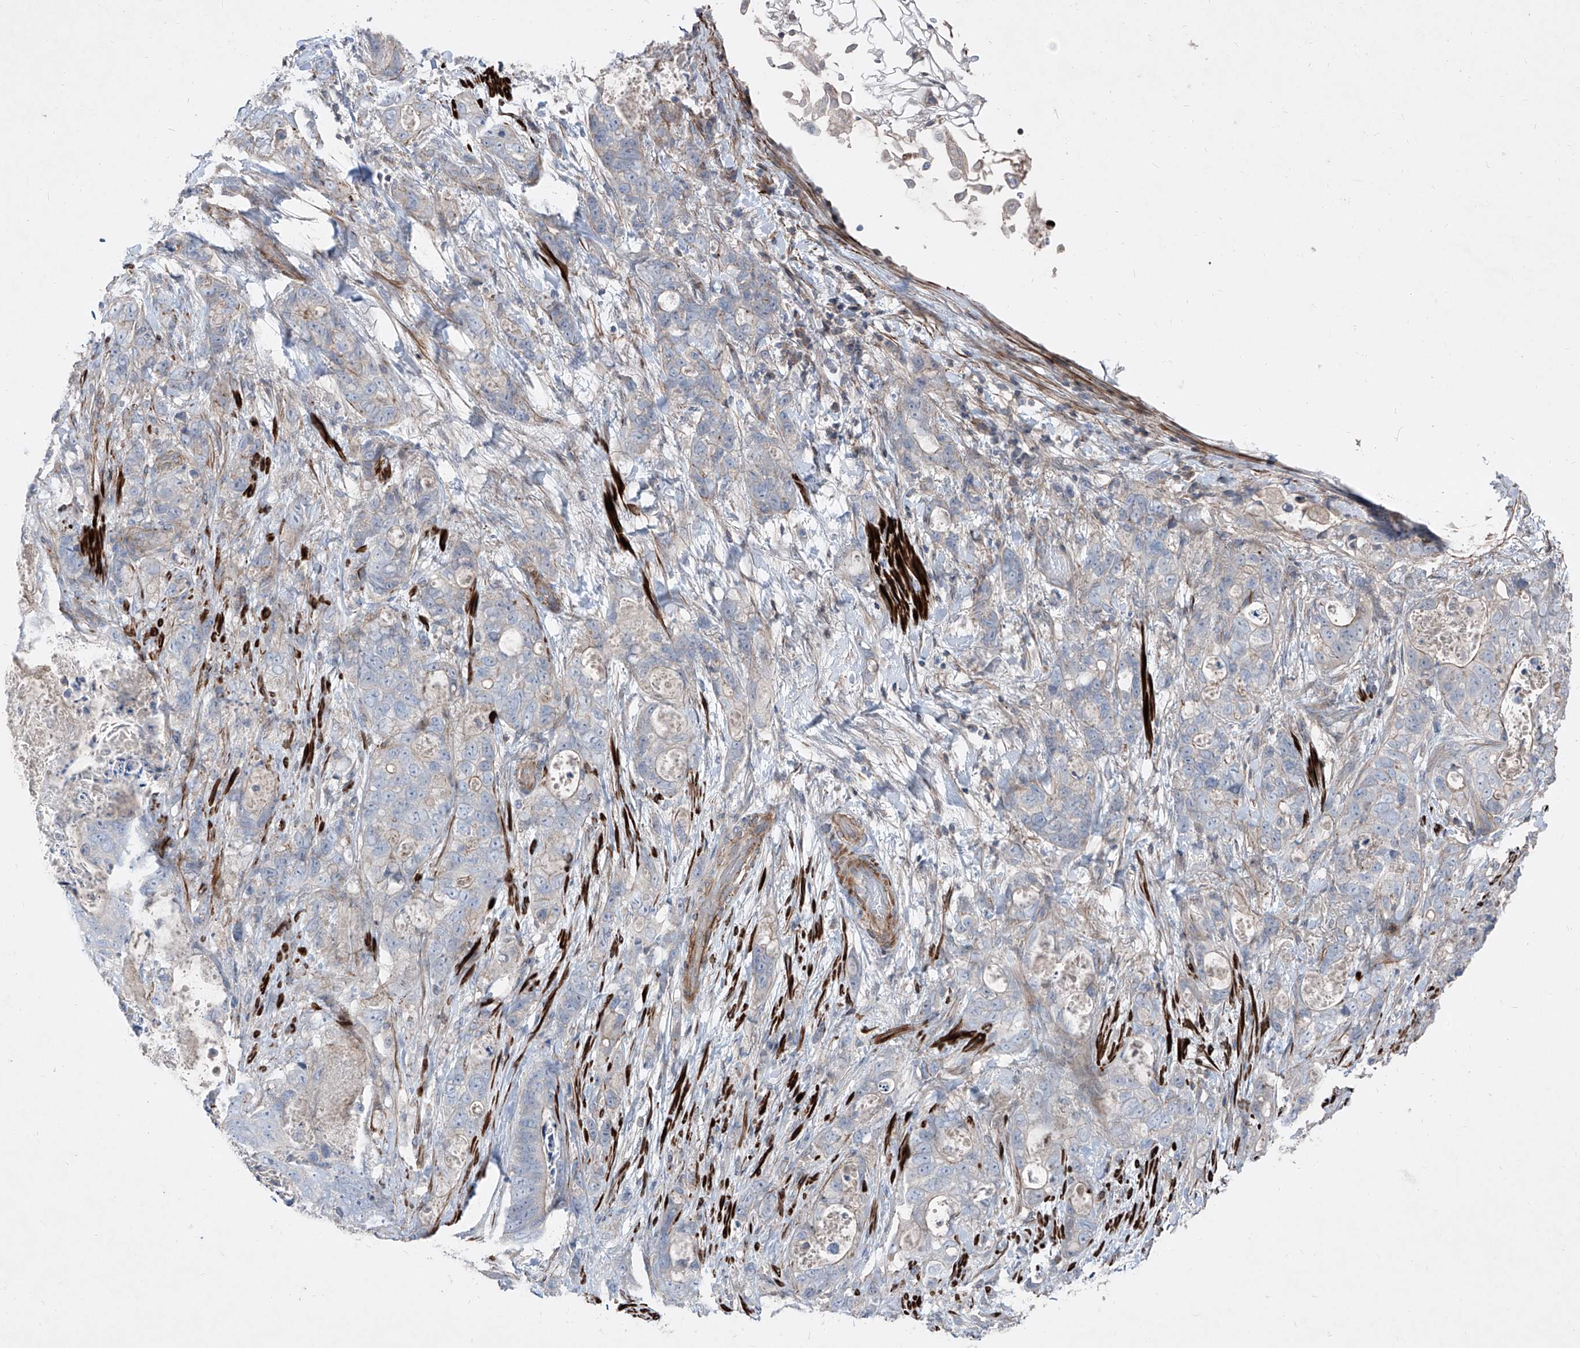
{"staining": {"intensity": "negative", "quantity": "none", "location": "none"}, "tissue": "stomach cancer", "cell_type": "Tumor cells", "image_type": "cancer", "snomed": [{"axis": "morphology", "description": "Normal tissue, NOS"}, {"axis": "morphology", "description": "Adenocarcinoma, NOS"}, {"axis": "topography", "description": "Stomach"}], "caption": "Immunohistochemical staining of human adenocarcinoma (stomach) displays no significant staining in tumor cells.", "gene": "UFD1", "patient": {"sex": "female", "age": 89}}